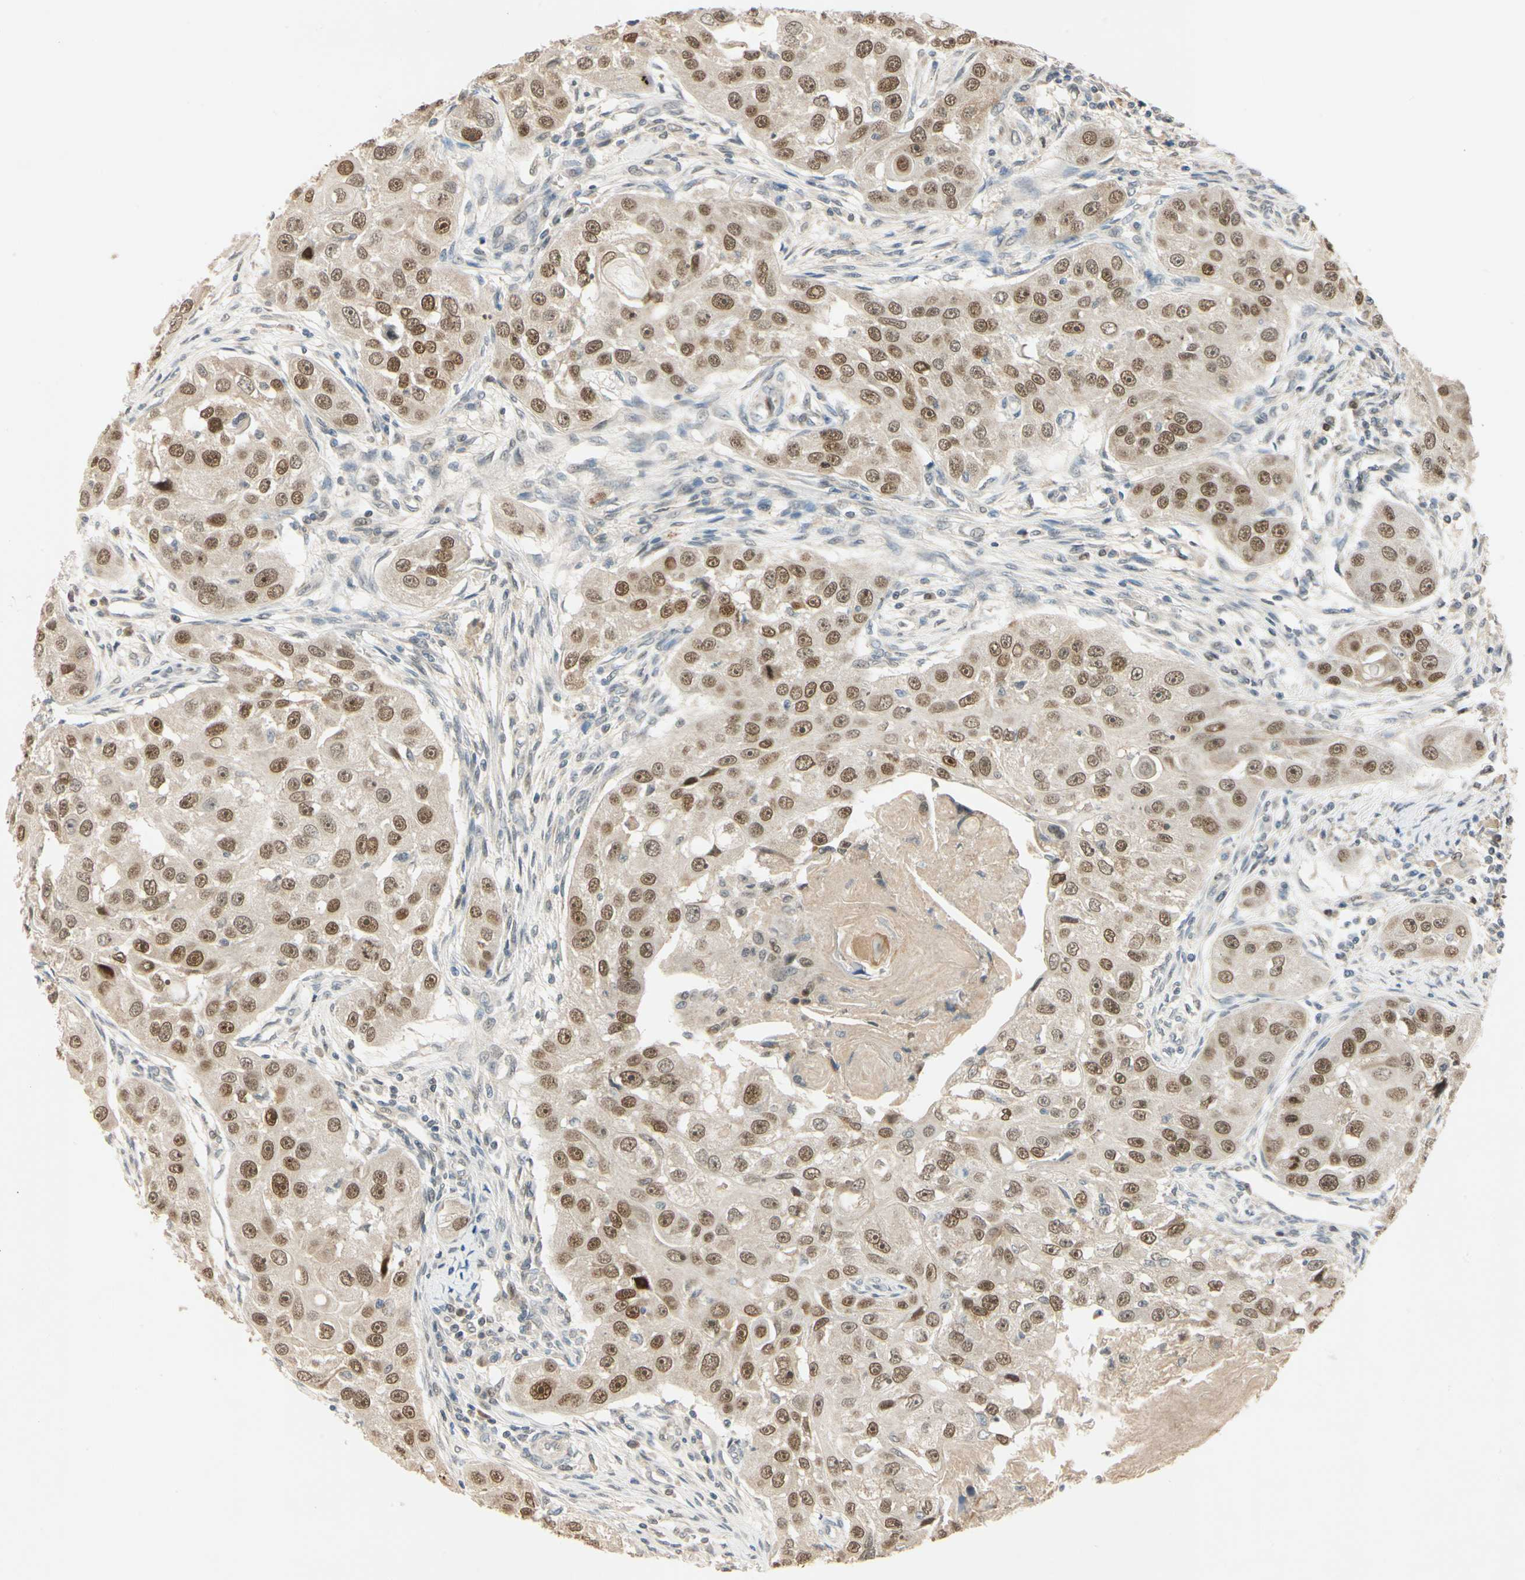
{"staining": {"intensity": "moderate", "quantity": ">75%", "location": "nuclear"}, "tissue": "head and neck cancer", "cell_type": "Tumor cells", "image_type": "cancer", "snomed": [{"axis": "morphology", "description": "Normal tissue, NOS"}, {"axis": "morphology", "description": "Squamous cell carcinoma, NOS"}, {"axis": "topography", "description": "Skeletal muscle"}, {"axis": "topography", "description": "Head-Neck"}], "caption": "IHC image of human head and neck cancer (squamous cell carcinoma) stained for a protein (brown), which reveals medium levels of moderate nuclear staining in about >75% of tumor cells.", "gene": "RIOX2", "patient": {"sex": "male", "age": 51}}